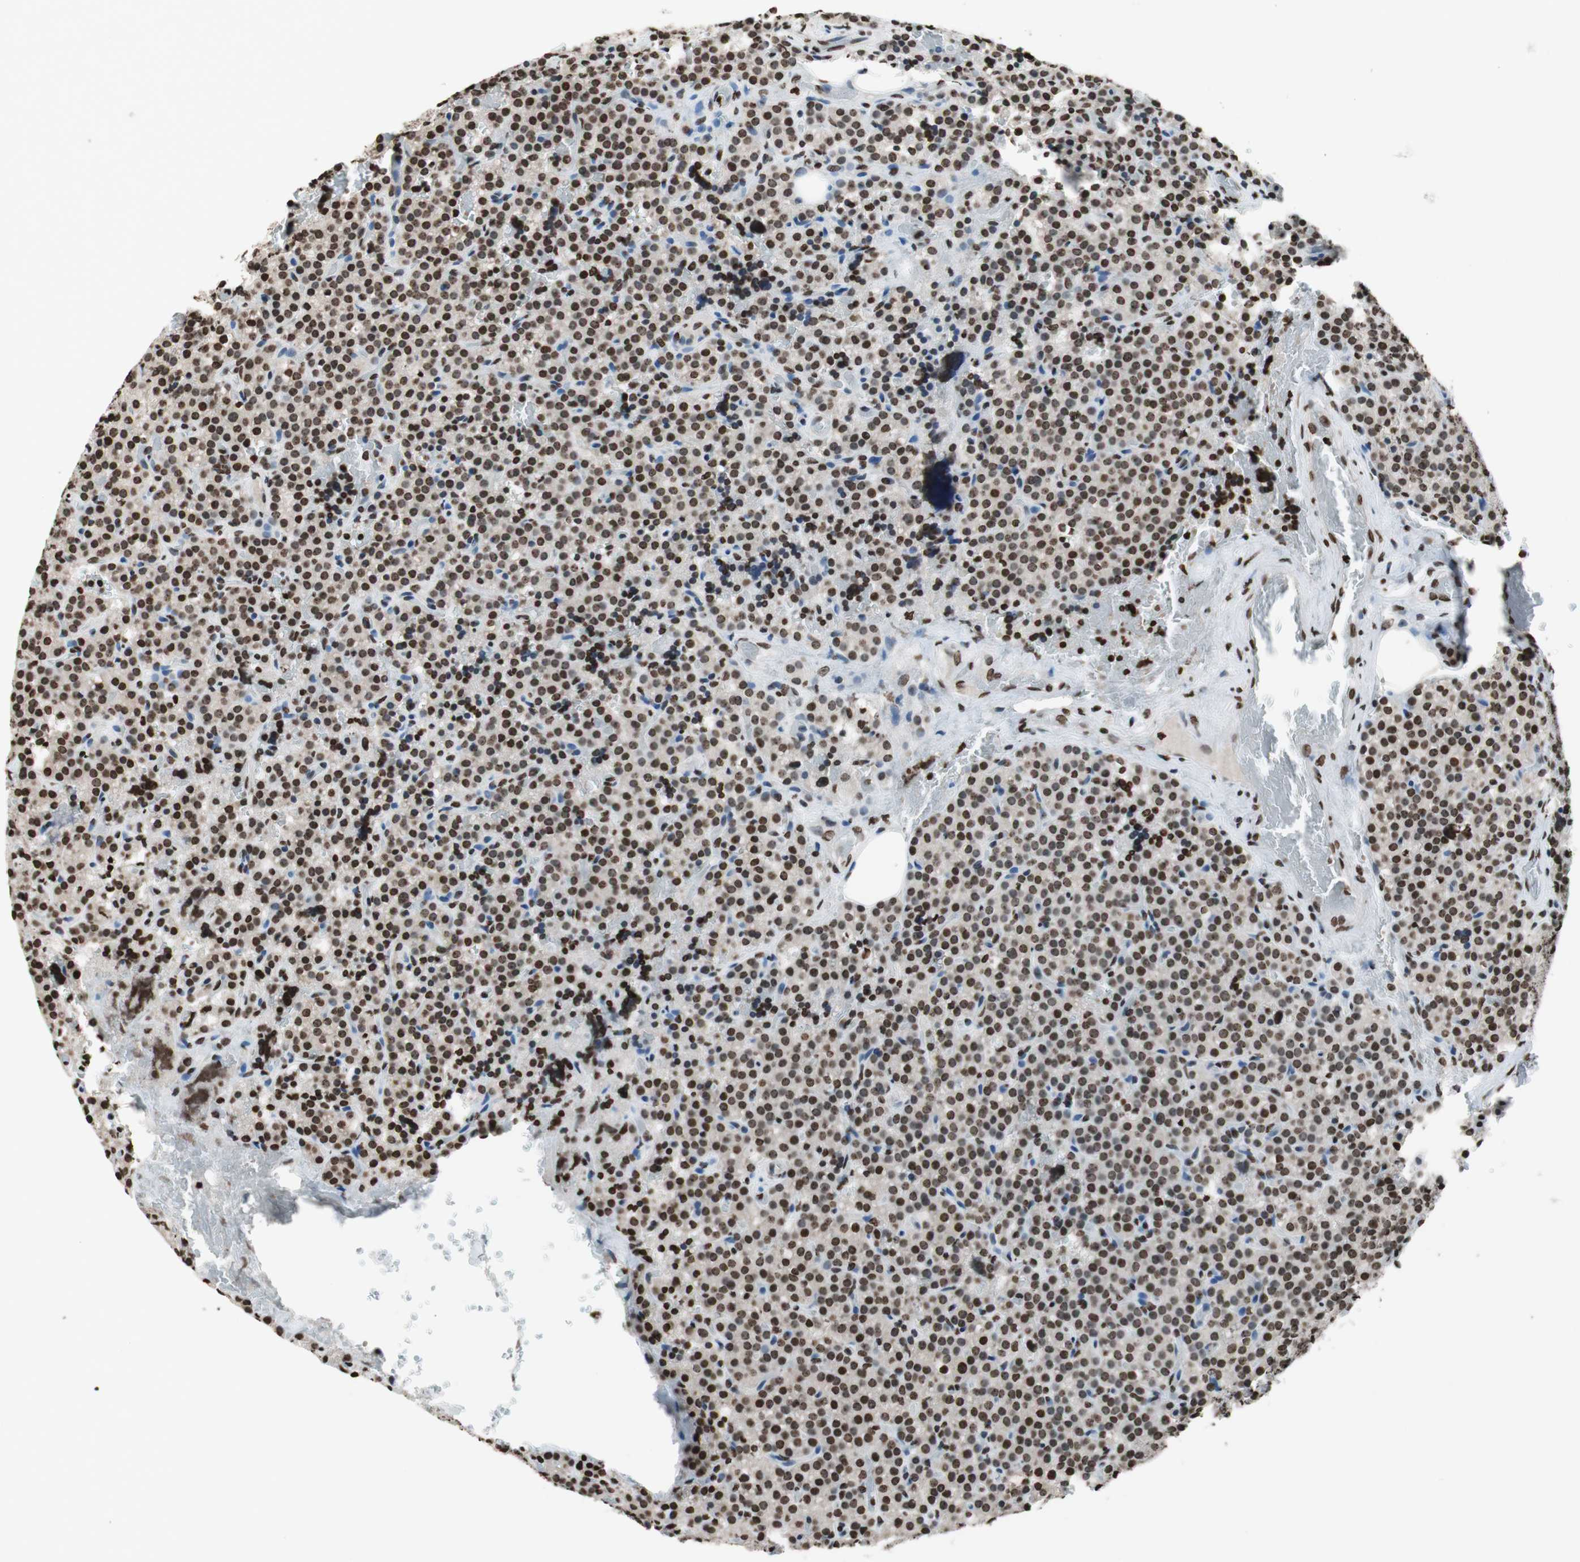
{"staining": {"intensity": "moderate", "quantity": ">75%", "location": "nuclear"}, "tissue": "parathyroid gland", "cell_type": "Glandular cells", "image_type": "normal", "snomed": [{"axis": "morphology", "description": "Normal tissue, NOS"}, {"axis": "topography", "description": "Parathyroid gland"}], "caption": "Immunohistochemical staining of benign parathyroid gland reveals medium levels of moderate nuclear positivity in about >75% of glandular cells. The protein is shown in brown color, while the nuclei are stained blue.", "gene": "NCOA3", "patient": {"sex": "female", "age": 47}}